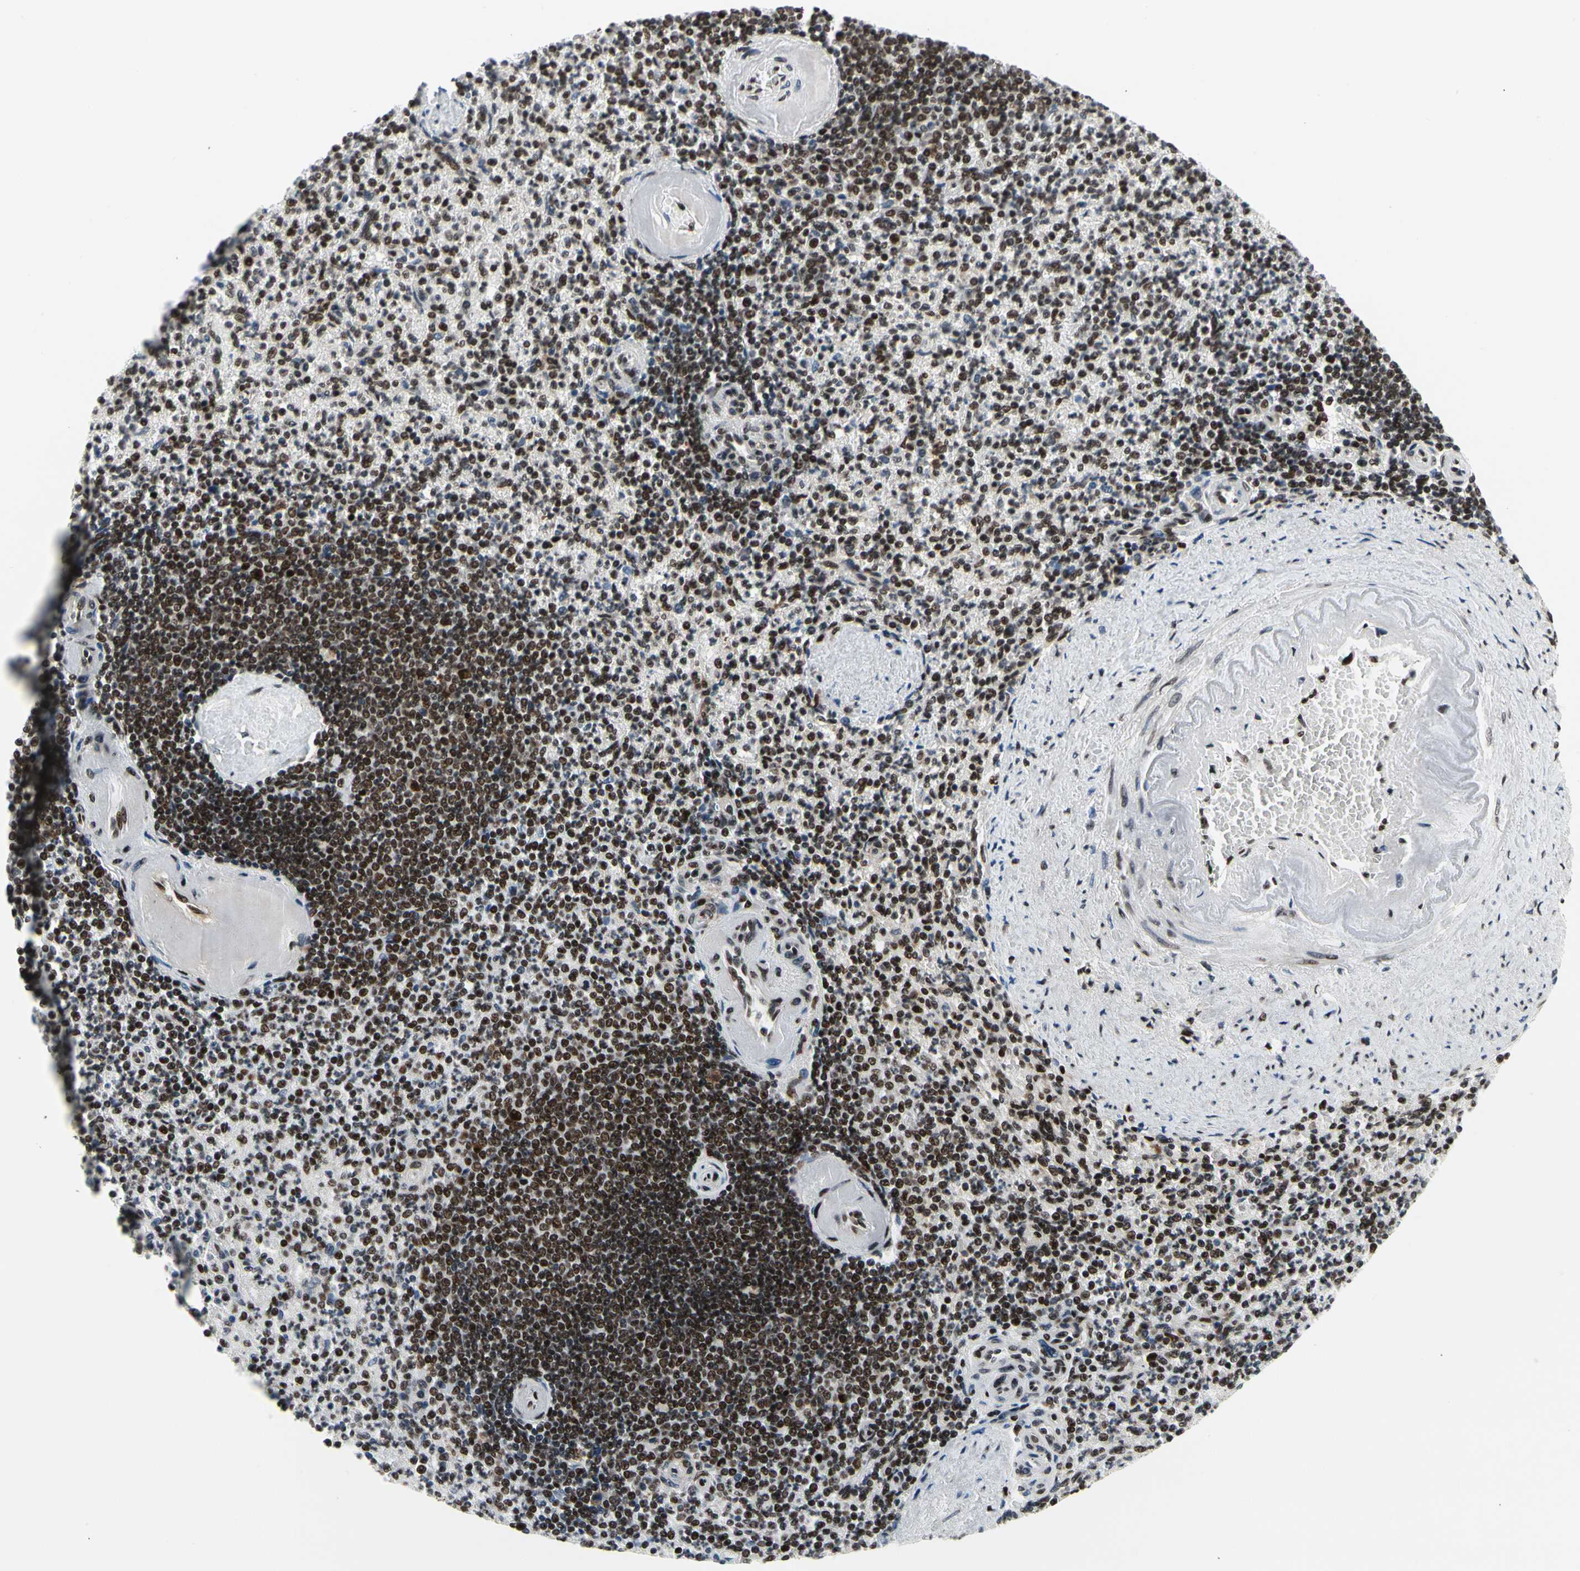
{"staining": {"intensity": "strong", "quantity": ">75%", "location": "nuclear"}, "tissue": "spleen", "cell_type": "Cells in red pulp", "image_type": "normal", "snomed": [{"axis": "morphology", "description": "Normal tissue, NOS"}, {"axis": "topography", "description": "Spleen"}], "caption": "The image reveals staining of benign spleen, revealing strong nuclear protein expression (brown color) within cells in red pulp.", "gene": "SRSF11", "patient": {"sex": "female", "age": 74}}